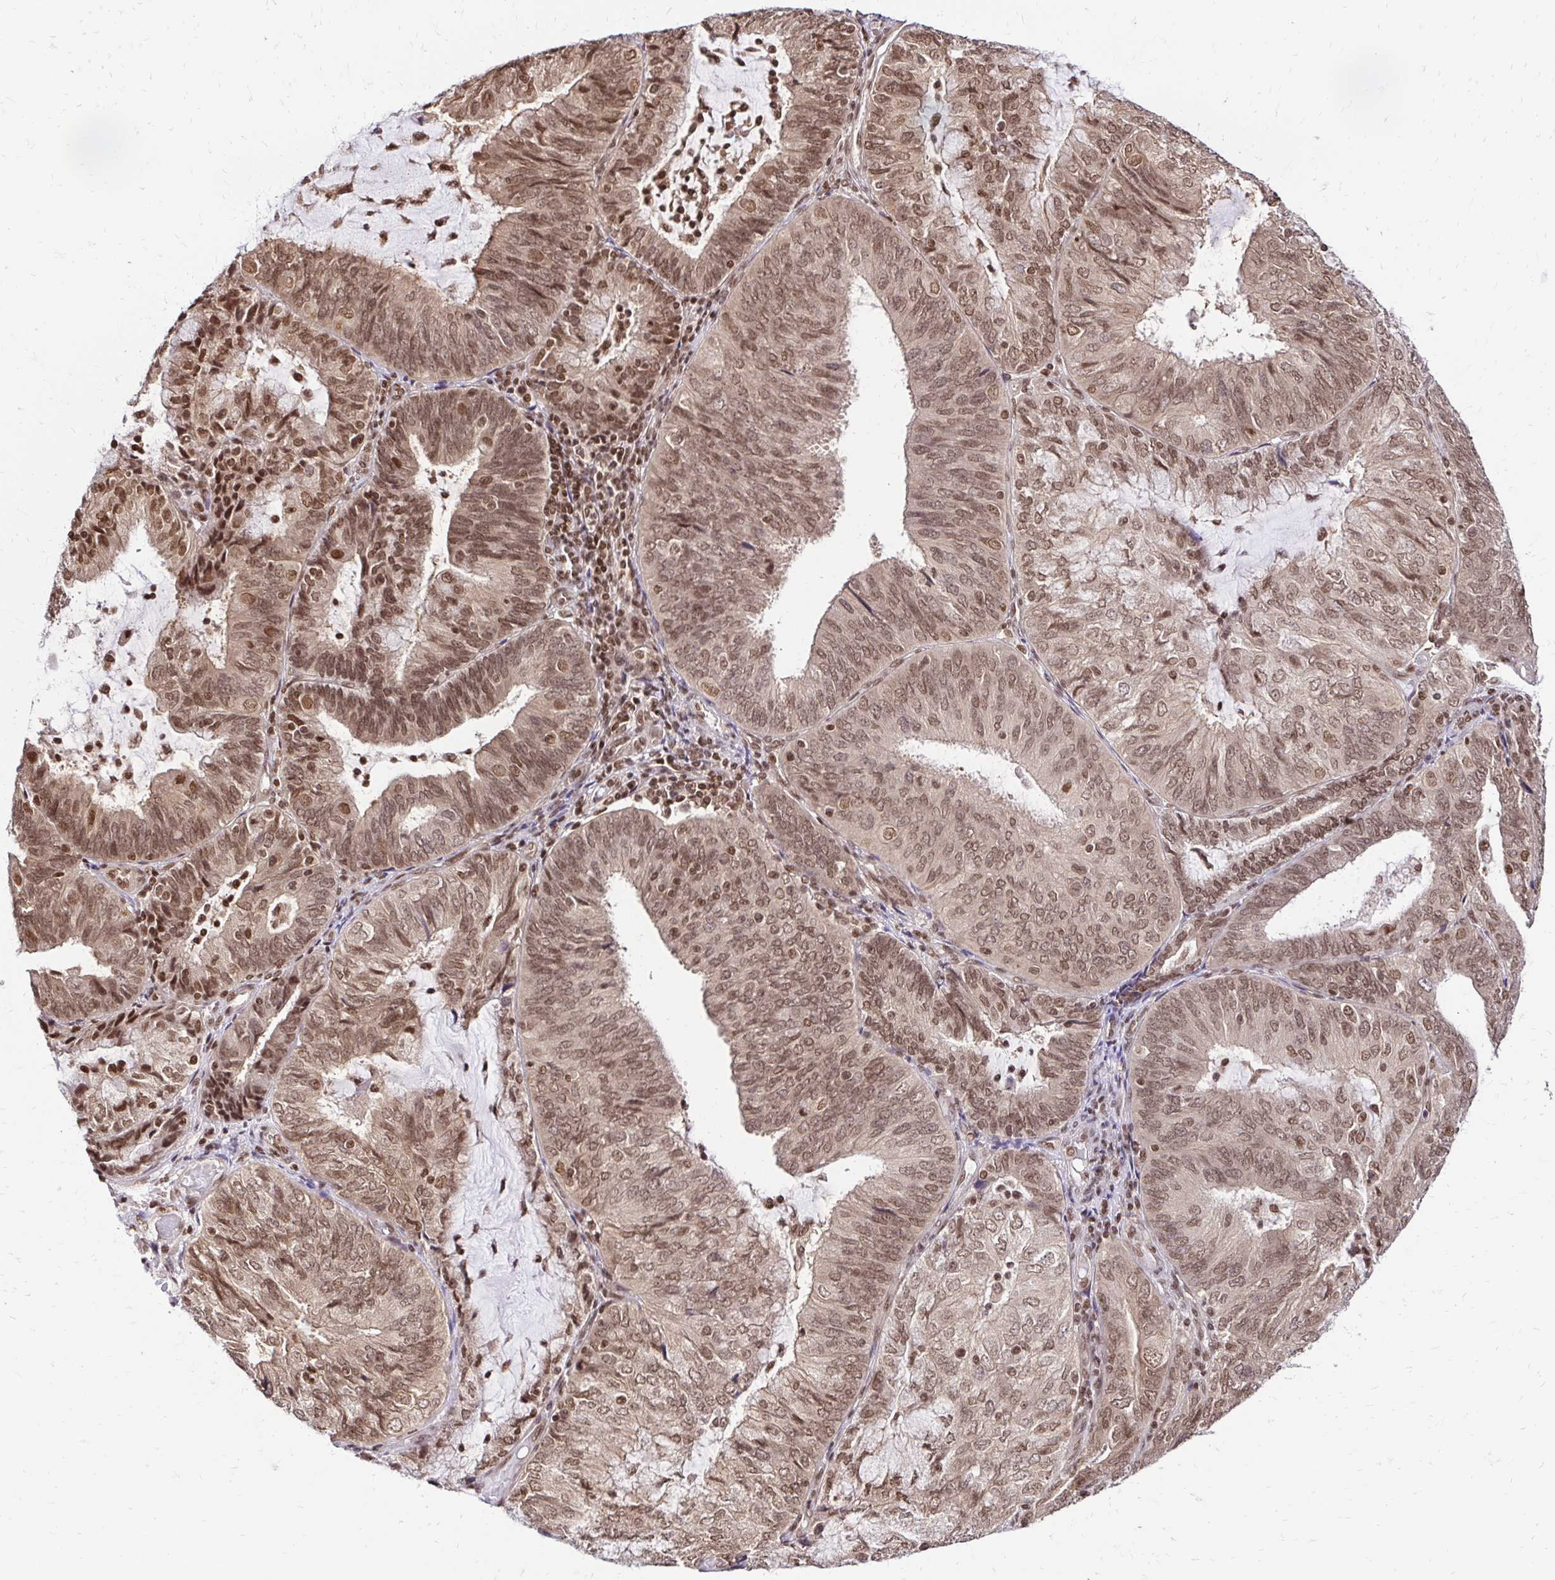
{"staining": {"intensity": "moderate", "quantity": ">75%", "location": "cytoplasmic/membranous,nuclear"}, "tissue": "endometrial cancer", "cell_type": "Tumor cells", "image_type": "cancer", "snomed": [{"axis": "morphology", "description": "Adenocarcinoma, NOS"}, {"axis": "topography", "description": "Endometrium"}], "caption": "Immunohistochemical staining of human endometrial cancer (adenocarcinoma) demonstrates moderate cytoplasmic/membranous and nuclear protein expression in about >75% of tumor cells. Nuclei are stained in blue.", "gene": "GLYR1", "patient": {"sex": "female", "age": 81}}